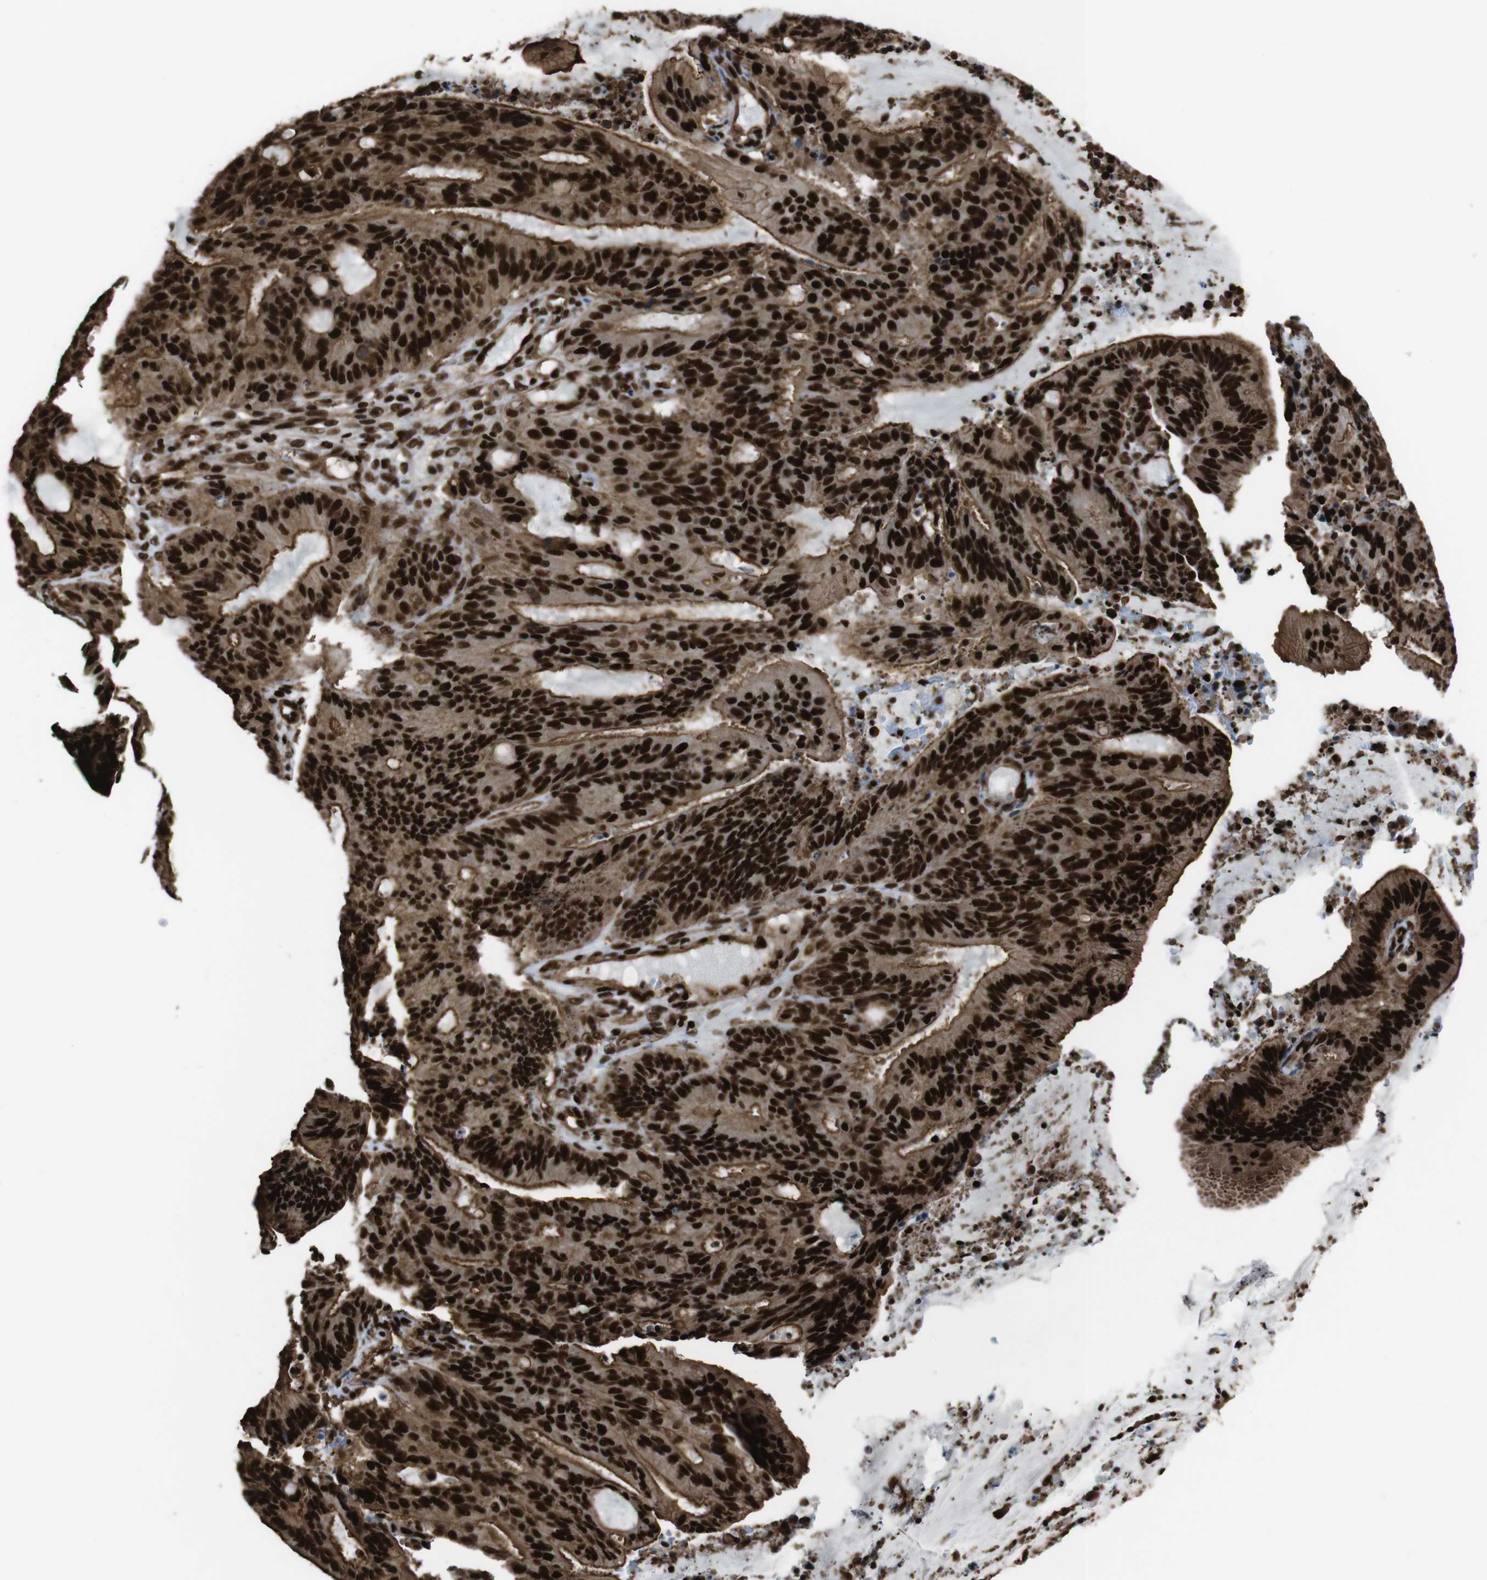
{"staining": {"intensity": "strong", "quantity": ">75%", "location": "cytoplasmic/membranous,nuclear"}, "tissue": "liver cancer", "cell_type": "Tumor cells", "image_type": "cancer", "snomed": [{"axis": "morphology", "description": "Cholangiocarcinoma"}, {"axis": "topography", "description": "Liver"}], "caption": "Tumor cells demonstrate high levels of strong cytoplasmic/membranous and nuclear staining in about >75% of cells in human liver cancer (cholangiocarcinoma).", "gene": "HNRNPU", "patient": {"sex": "female", "age": 73}}